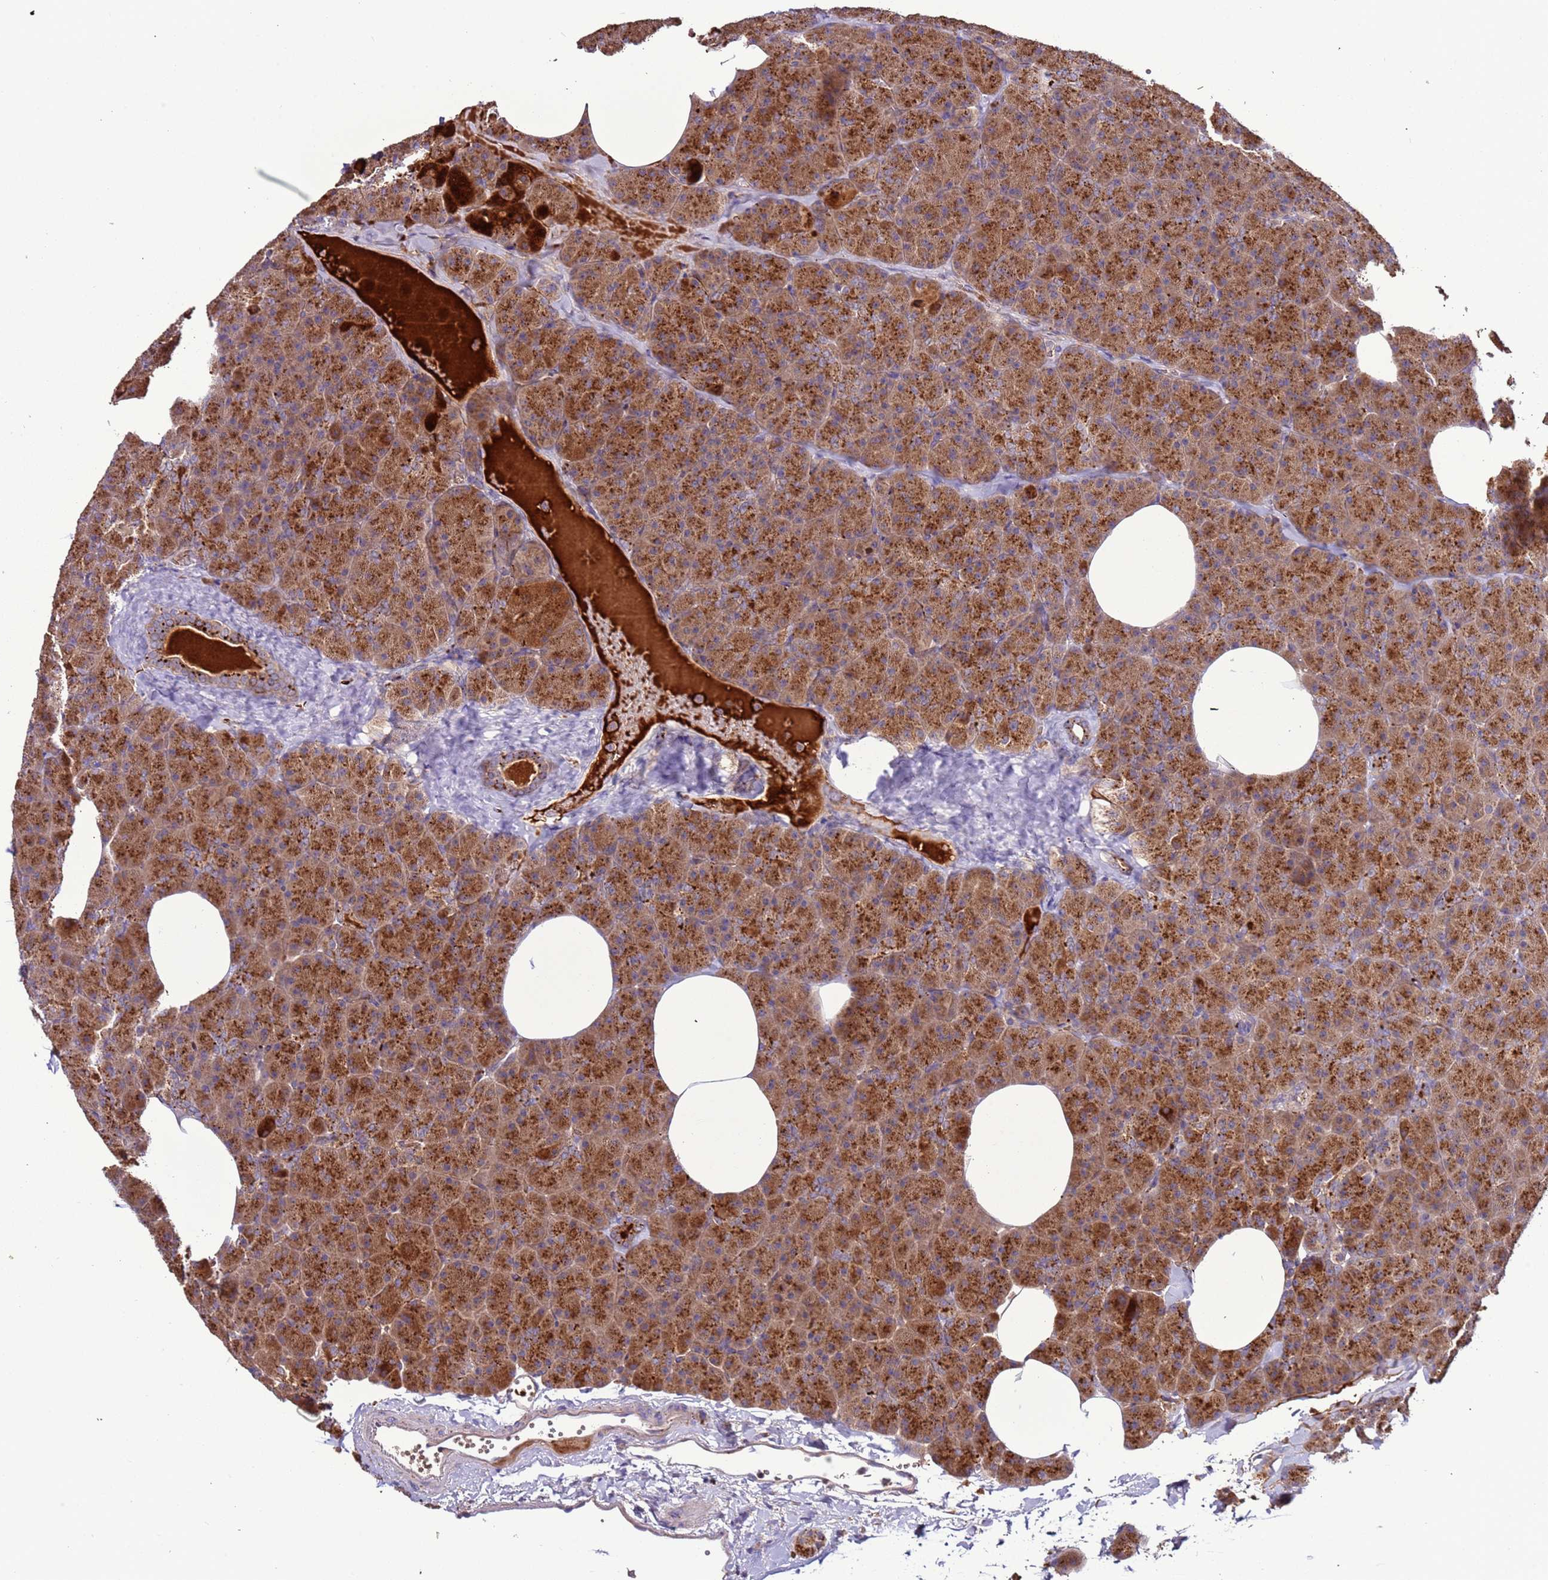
{"staining": {"intensity": "strong", "quantity": ">75%", "location": "cytoplasmic/membranous"}, "tissue": "pancreas", "cell_type": "Exocrine glandular cells", "image_type": "normal", "snomed": [{"axis": "morphology", "description": "Normal tissue, NOS"}, {"axis": "morphology", "description": "Carcinoid, malignant, NOS"}, {"axis": "topography", "description": "Pancreas"}], "caption": "This photomicrograph shows normal pancreas stained with immunohistochemistry to label a protein in brown. The cytoplasmic/membranous of exocrine glandular cells show strong positivity for the protein. Nuclei are counter-stained blue.", "gene": "VPS36", "patient": {"sex": "female", "age": 35}}